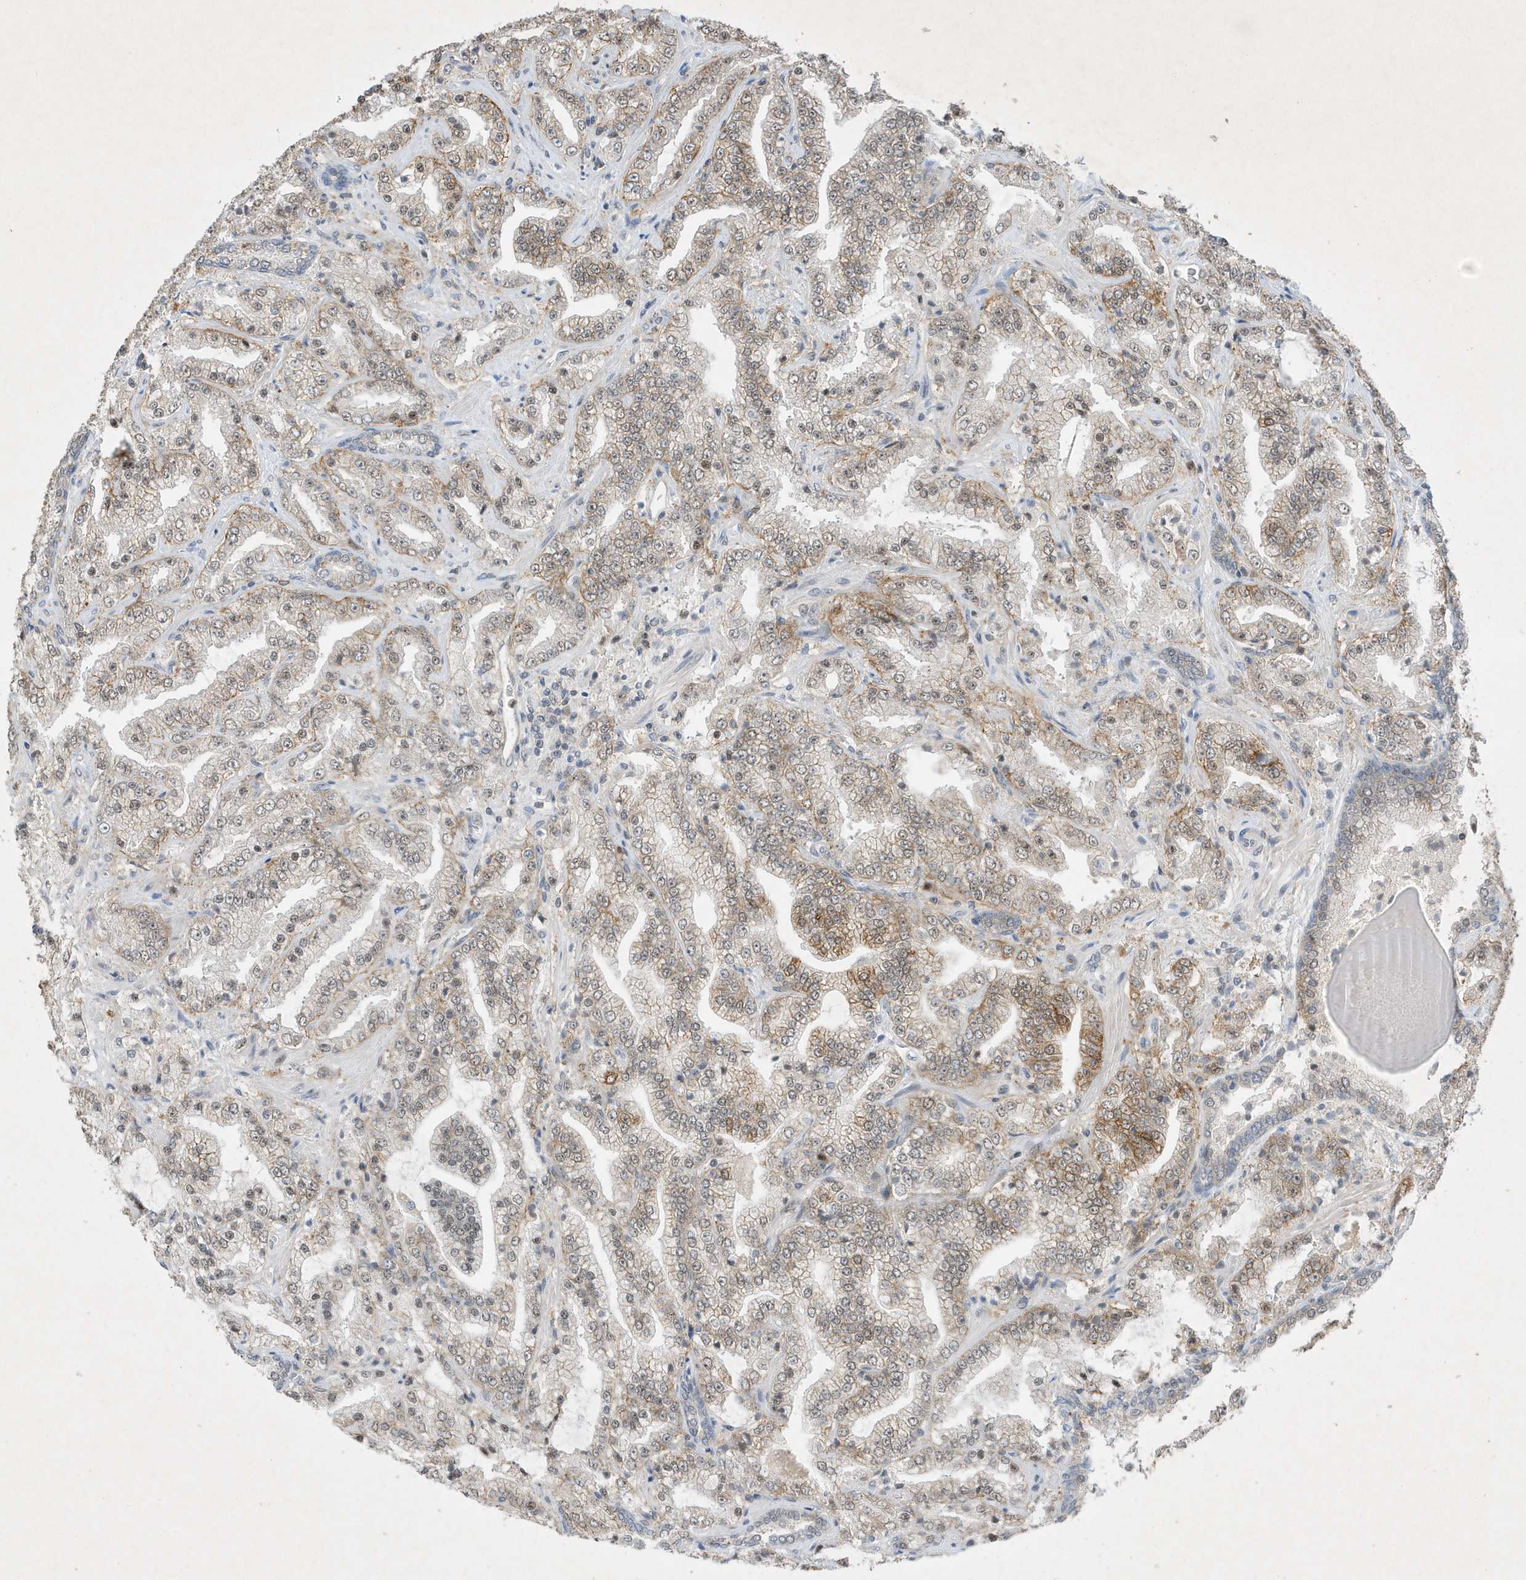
{"staining": {"intensity": "moderate", "quantity": "<25%", "location": "cytoplasmic/membranous"}, "tissue": "prostate cancer", "cell_type": "Tumor cells", "image_type": "cancer", "snomed": [{"axis": "morphology", "description": "Adenocarcinoma, High grade"}, {"axis": "topography", "description": "Prostate"}], "caption": "Prostate cancer stained for a protein exhibits moderate cytoplasmic/membranous positivity in tumor cells. (DAB = brown stain, brightfield microscopy at high magnification).", "gene": "MAST3", "patient": {"sex": "male", "age": 64}}